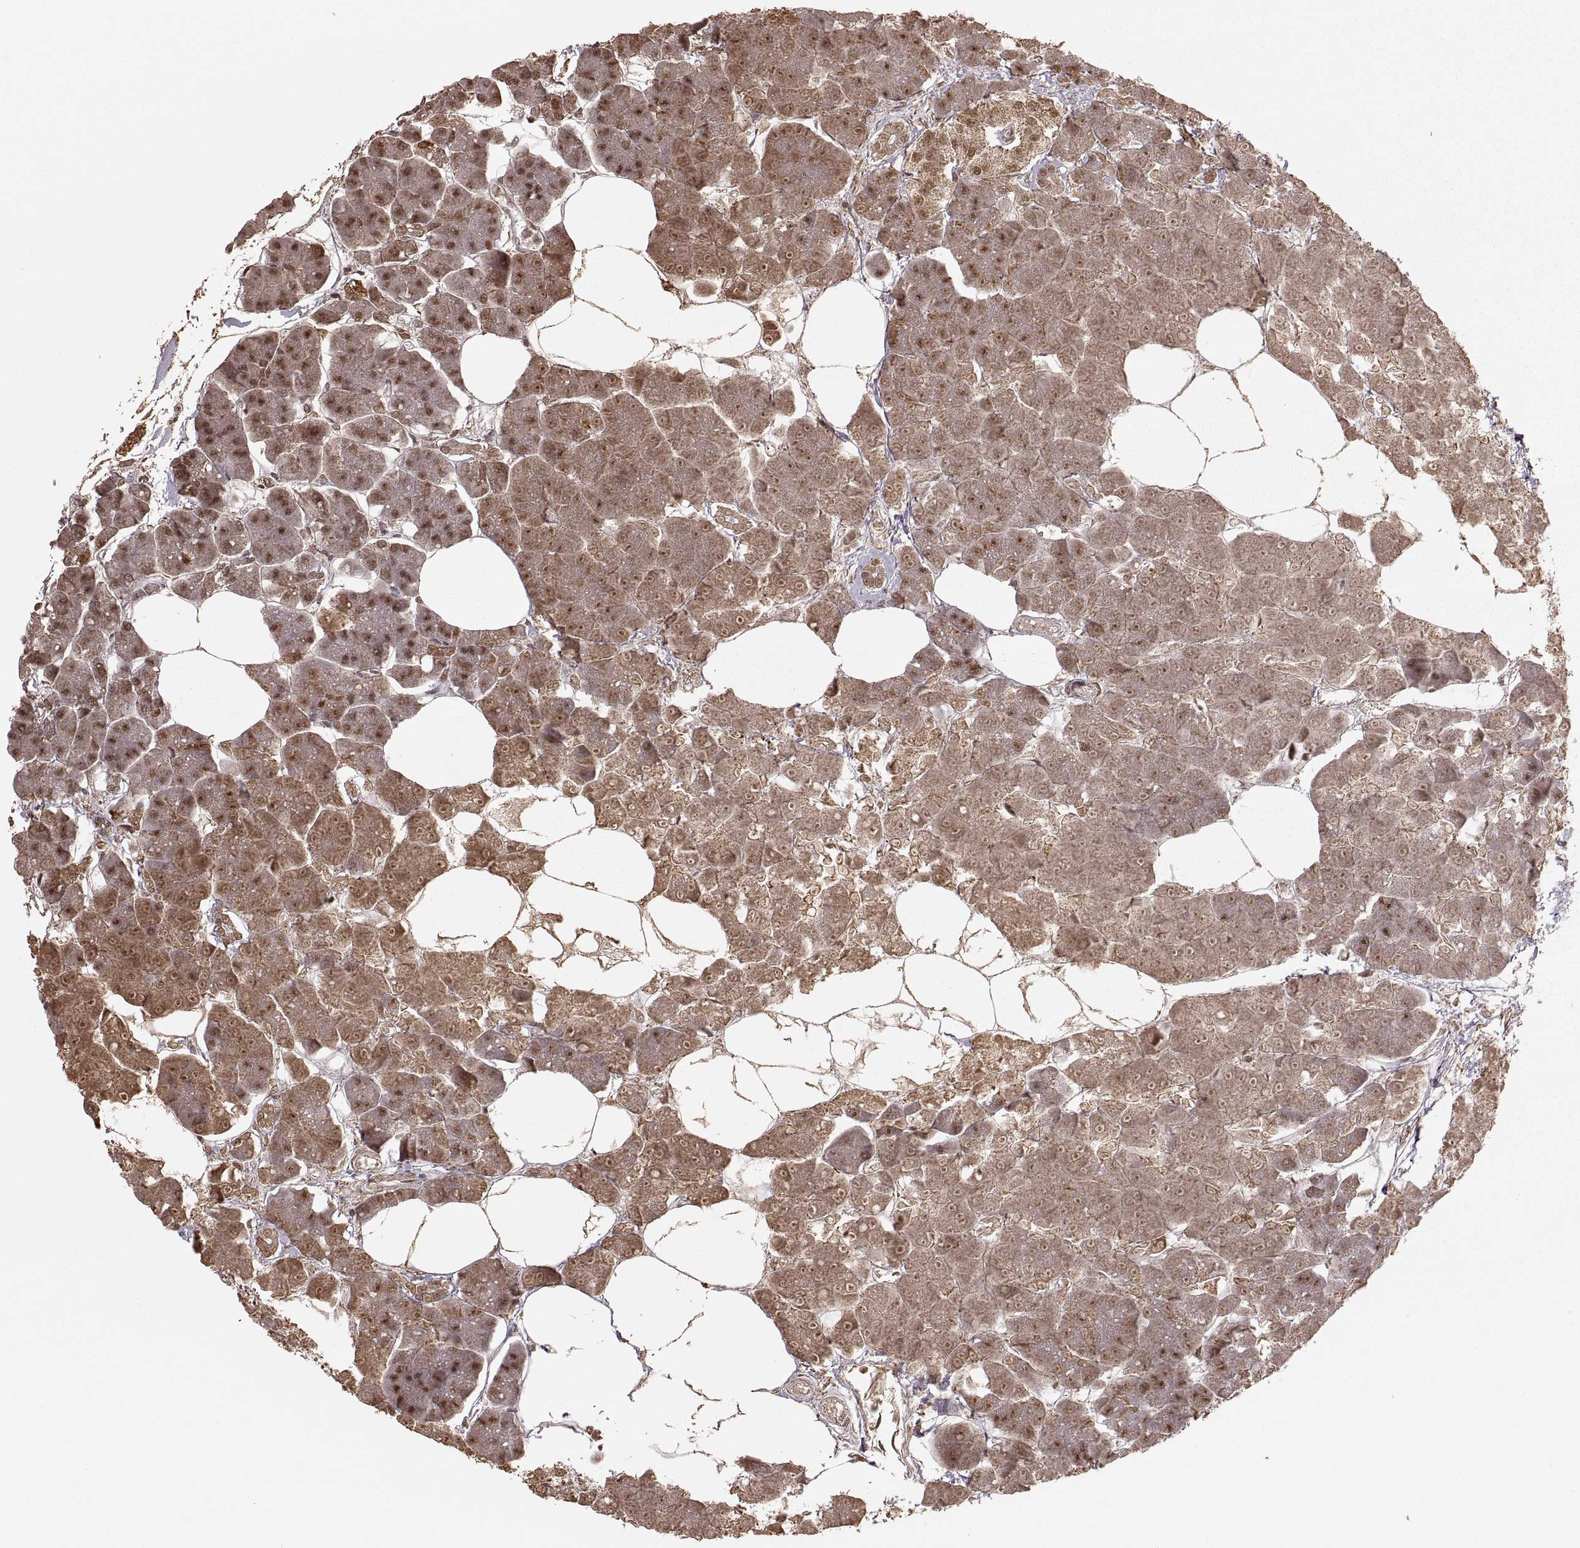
{"staining": {"intensity": "moderate", "quantity": "25%-75%", "location": "cytoplasmic/membranous,nuclear"}, "tissue": "pancreas", "cell_type": "Exocrine glandular cells", "image_type": "normal", "snomed": [{"axis": "morphology", "description": "Normal tissue, NOS"}, {"axis": "topography", "description": "Adipose tissue"}, {"axis": "topography", "description": "Pancreas"}, {"axis": "topography", "description": "Peripheral nerve tissue"}], "caption": "Moderate cytoplasmic/membranous,nuclear positivity is seen in about 25%-75% of exocrine glandular cells in unremarkable pancreas.", "gene": "RFT1", "patient": {"sex": "female", "age": 58}}